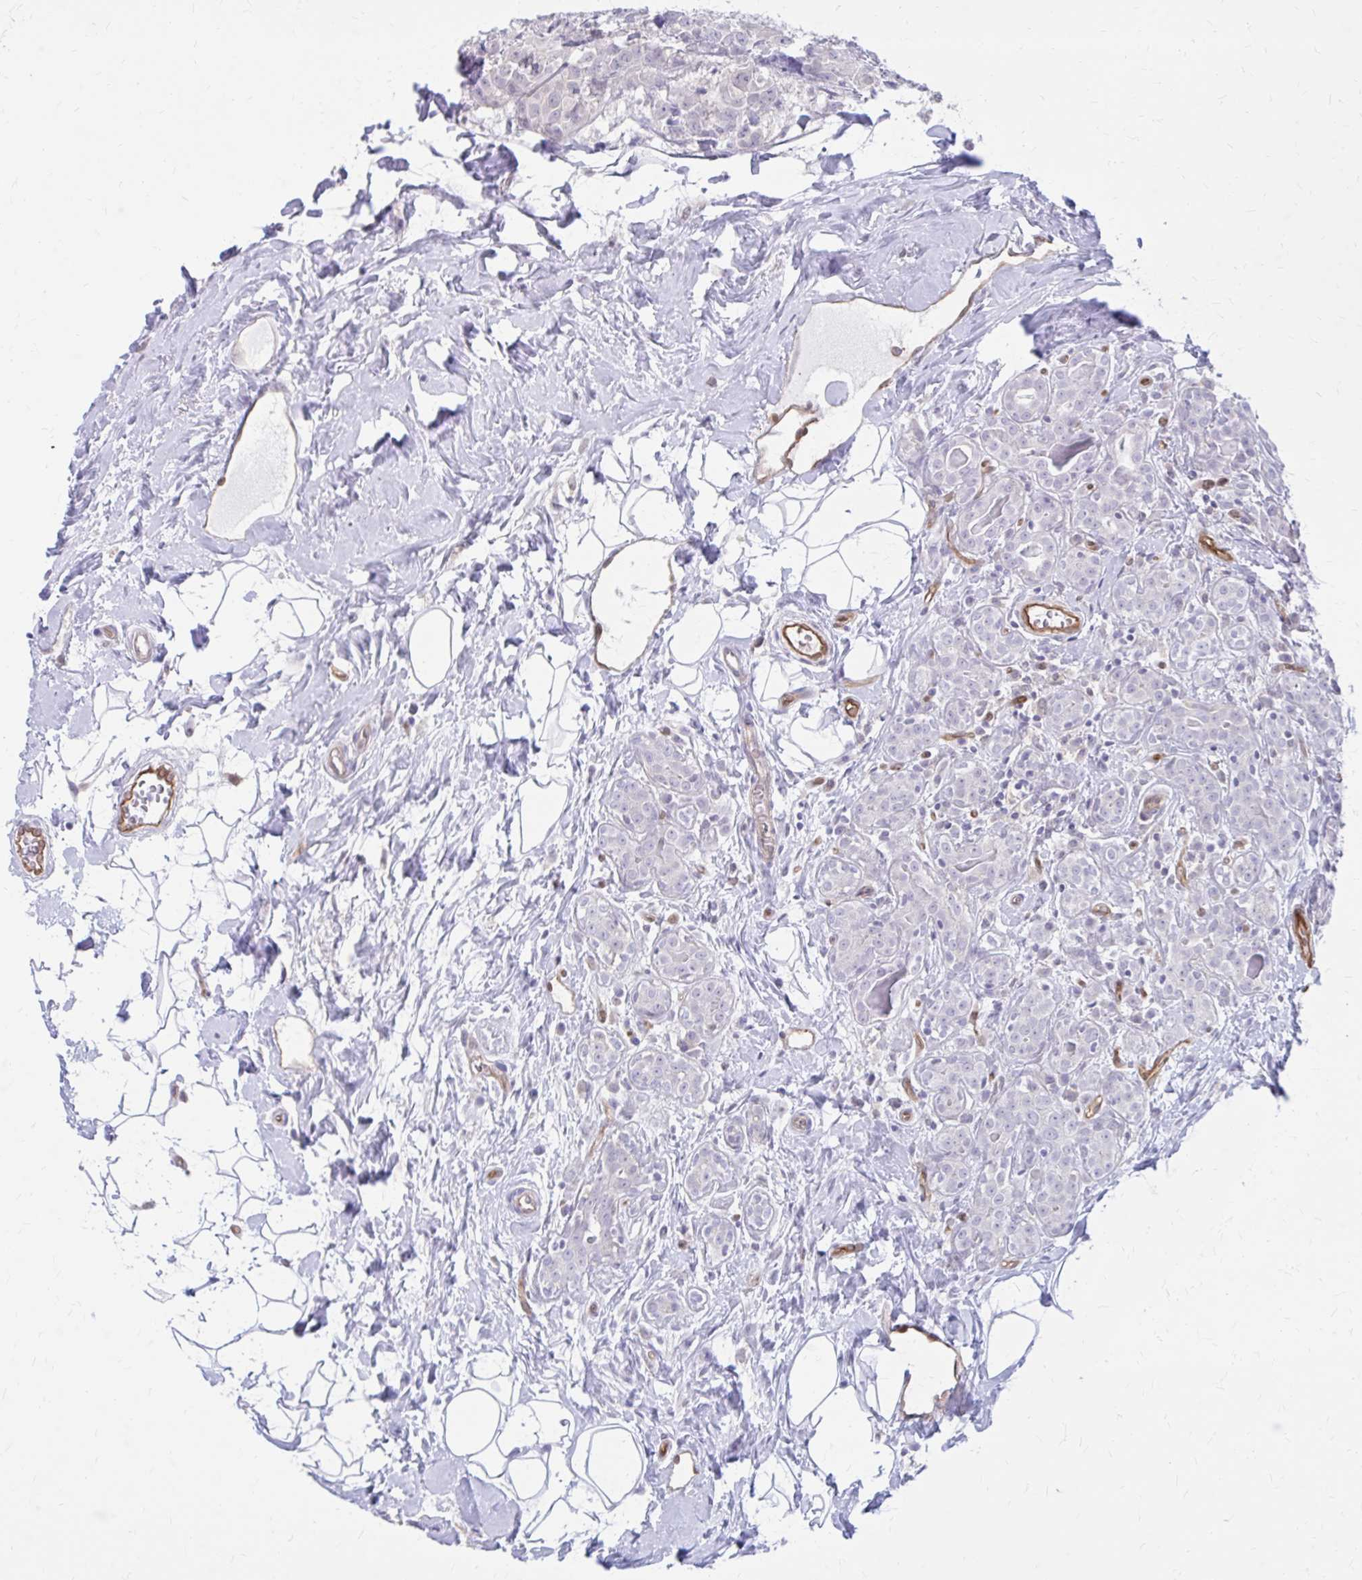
{"staining": {"intensity": "negative", "quantity": "none", "location": "none"}, "tissue": "breast cancer", "cell_type": "Tumor cells", "image_type": "cancer", "snomed": [{"axis": "morphology", "description": "Duct carcinoma"}, {"axis": "topography", "description": "Breast"}], "caption": "There is no significant positivity in tumor cells of breast cancer.", "gene": "CLIC2", "patient": {"sex": "female", "age": 43}}